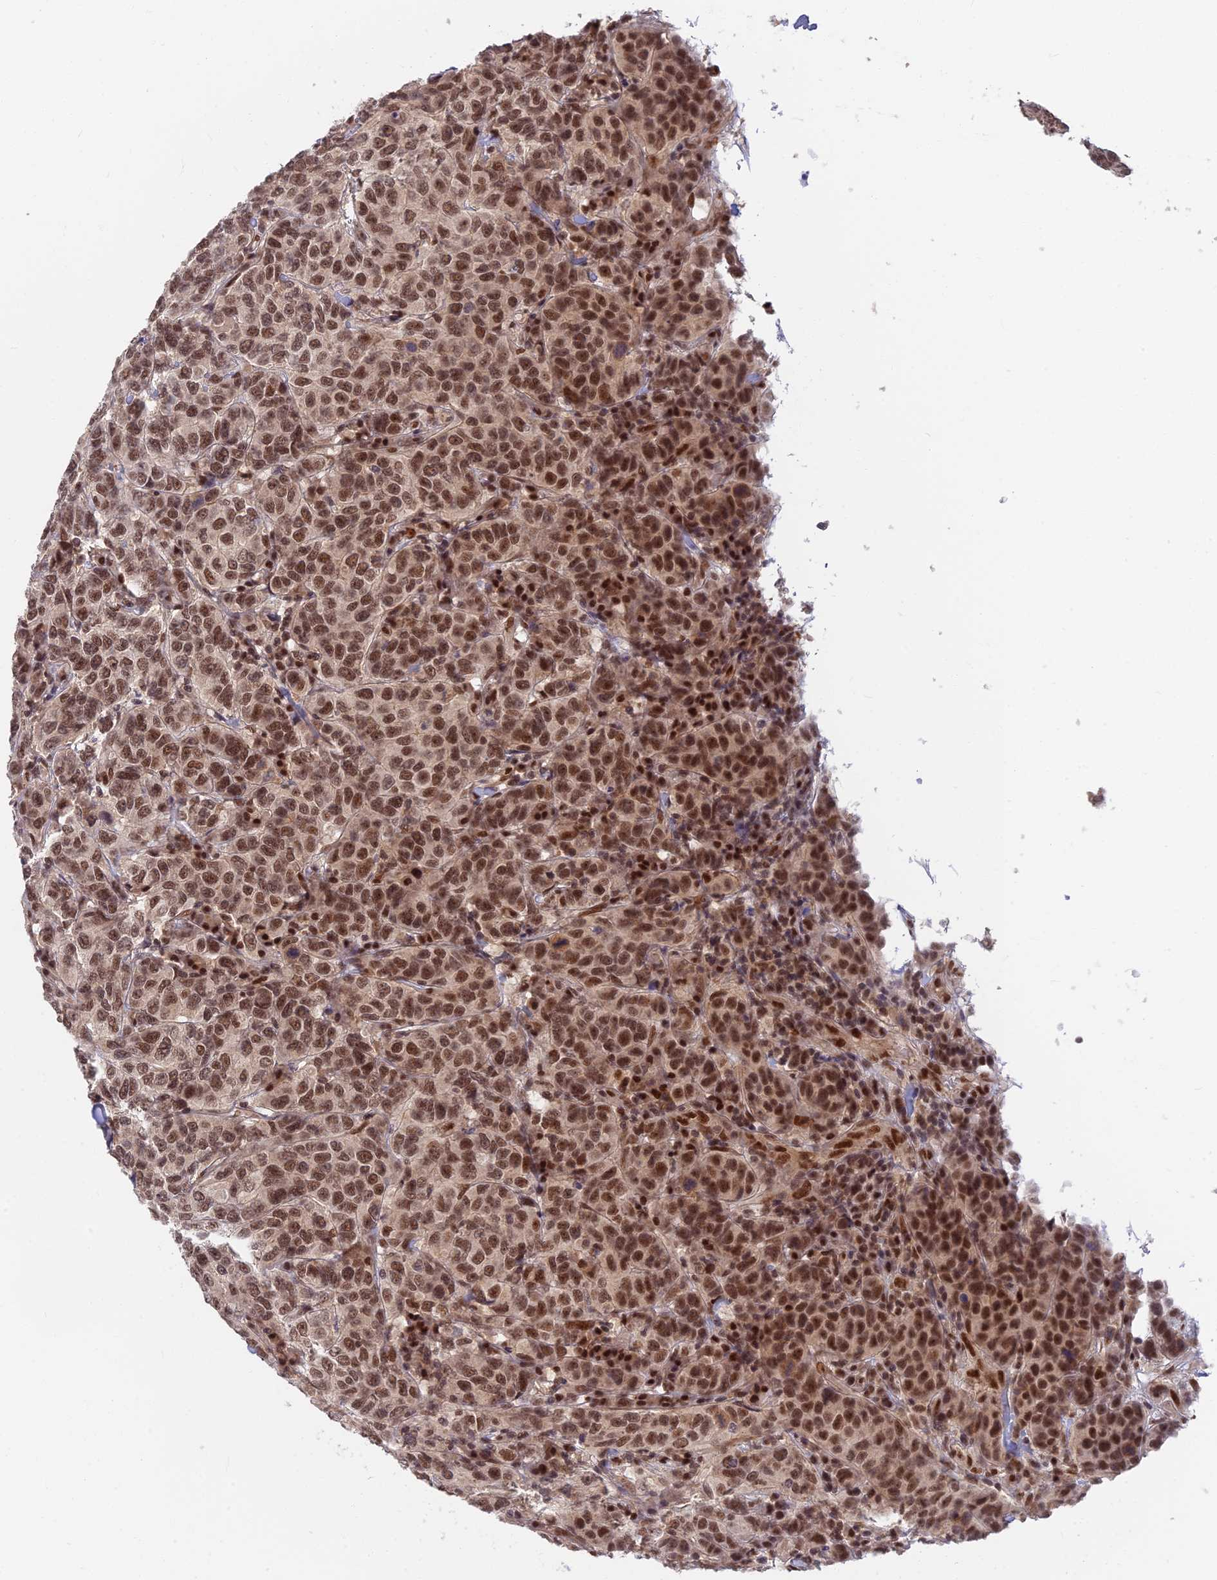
{"staining": {"intensity": "strong", "quantity": ">75%", "location": "nuclear"}, "tissue": "breast cancer", "cell_type": "Tumor cells", "image_type": "cancer", "snomed": [{"axis": "morphology", "description": "Duct carcinoma"}, {"axis": "topography", "description": "Breast"}], "caption": "This is an image of immunohistochemistry staining of intraductal carcinoma (breast), which shows strong staining in the nuclear of tumor cells.", "gene": "TCEA2", "patient": {"sex": "female", "age": 55}}